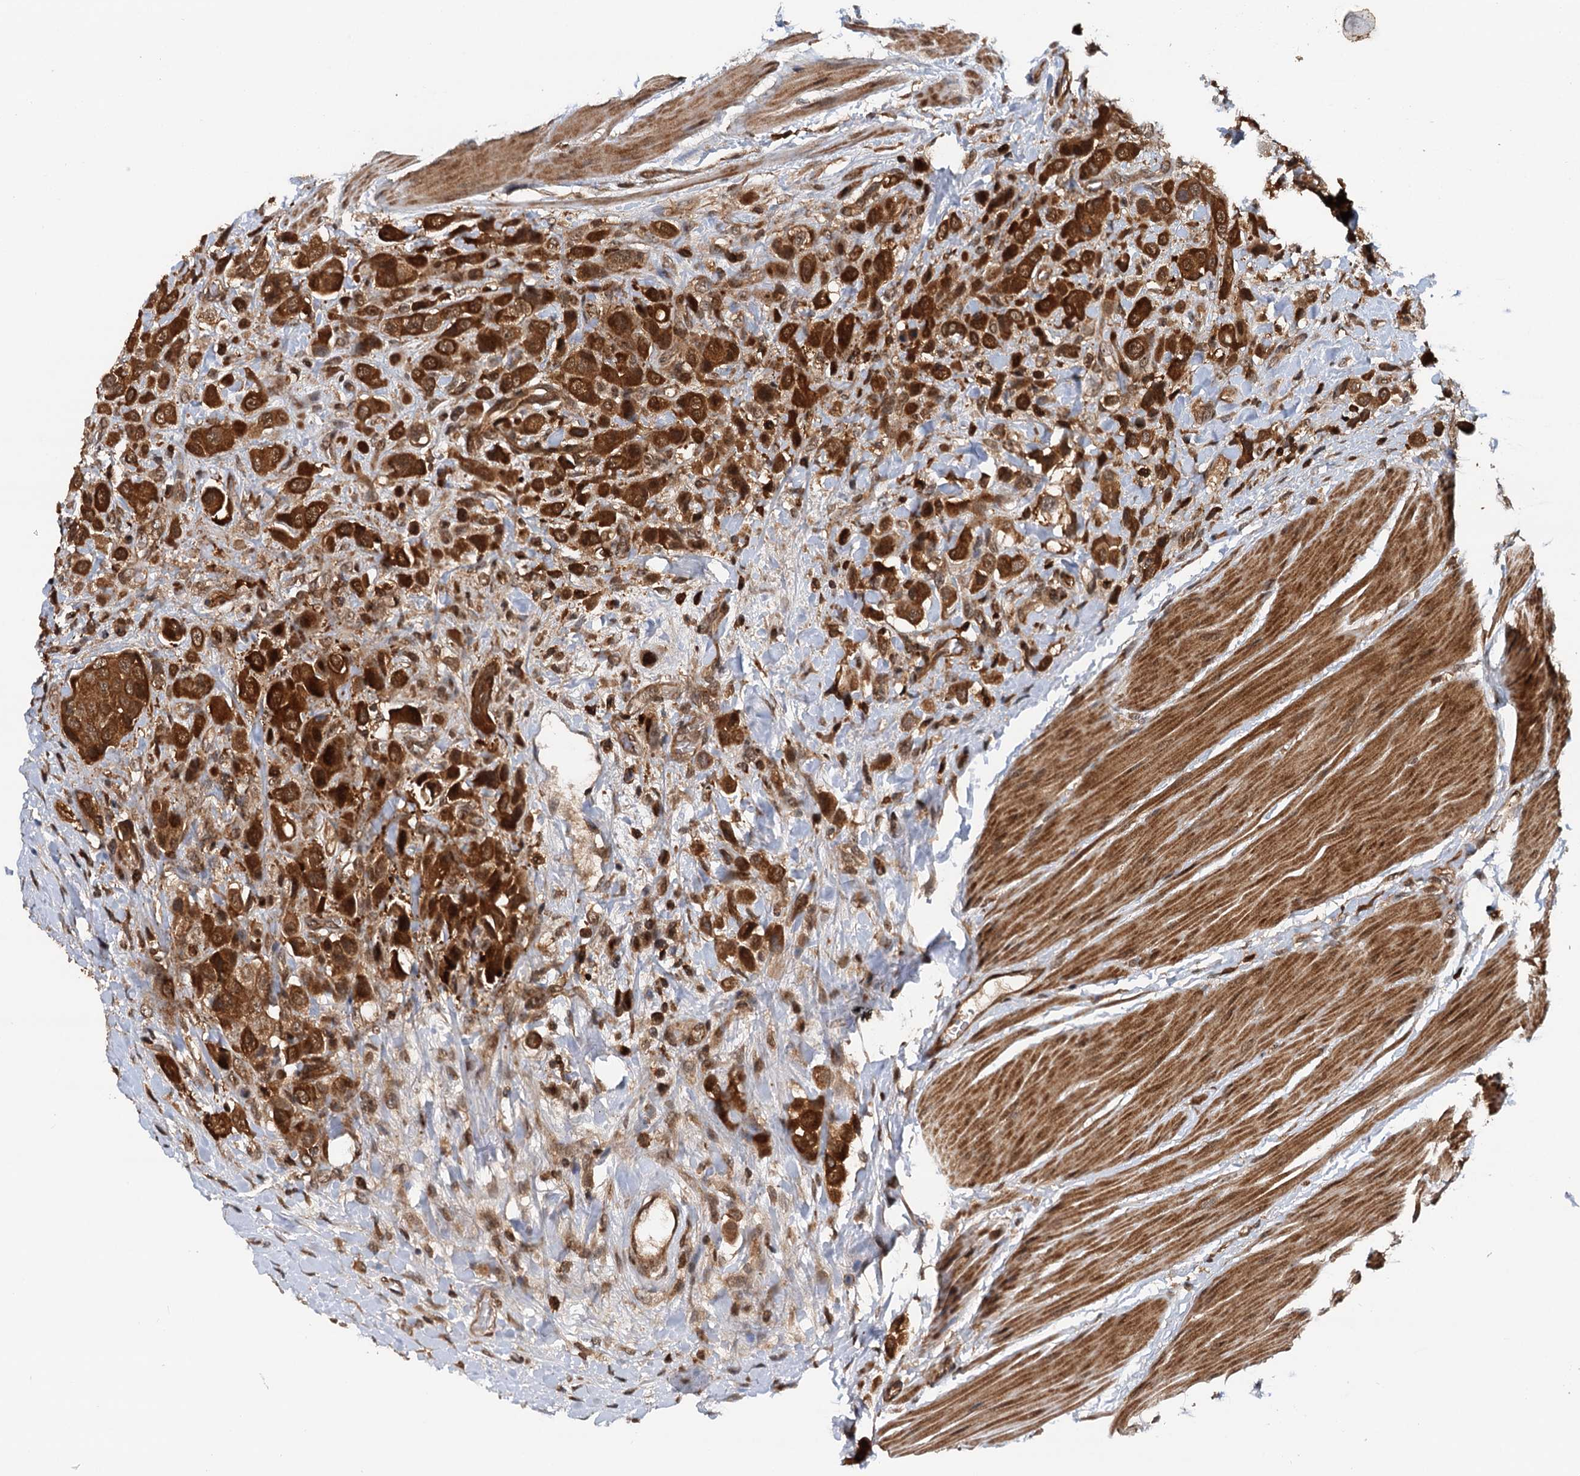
{"staining": {"intensity": "strong", "quantity": ">75%", "location": "cytoplasmic/membranous,nuclear"}, "tissue": "urothelial cancer", "cell_type": "Tumor cells", "image_type": "cancer", "snomed": [{"axis": "morphology", "description": "Urothelial carcinoma, High grade"}, {"axis": "topography", "description": "Urinary bladder"}], "caption": "Urothelial cancer stained with DAB (3,3'-diaminobenzidine) immunohistochemistry (IHC) displays high levels of strong cytoplasmic/membranous and nuclear expression in about >75% of tumor cells.", "gene": "STUB1", "patient": {"sex": "male", "age": 50}}